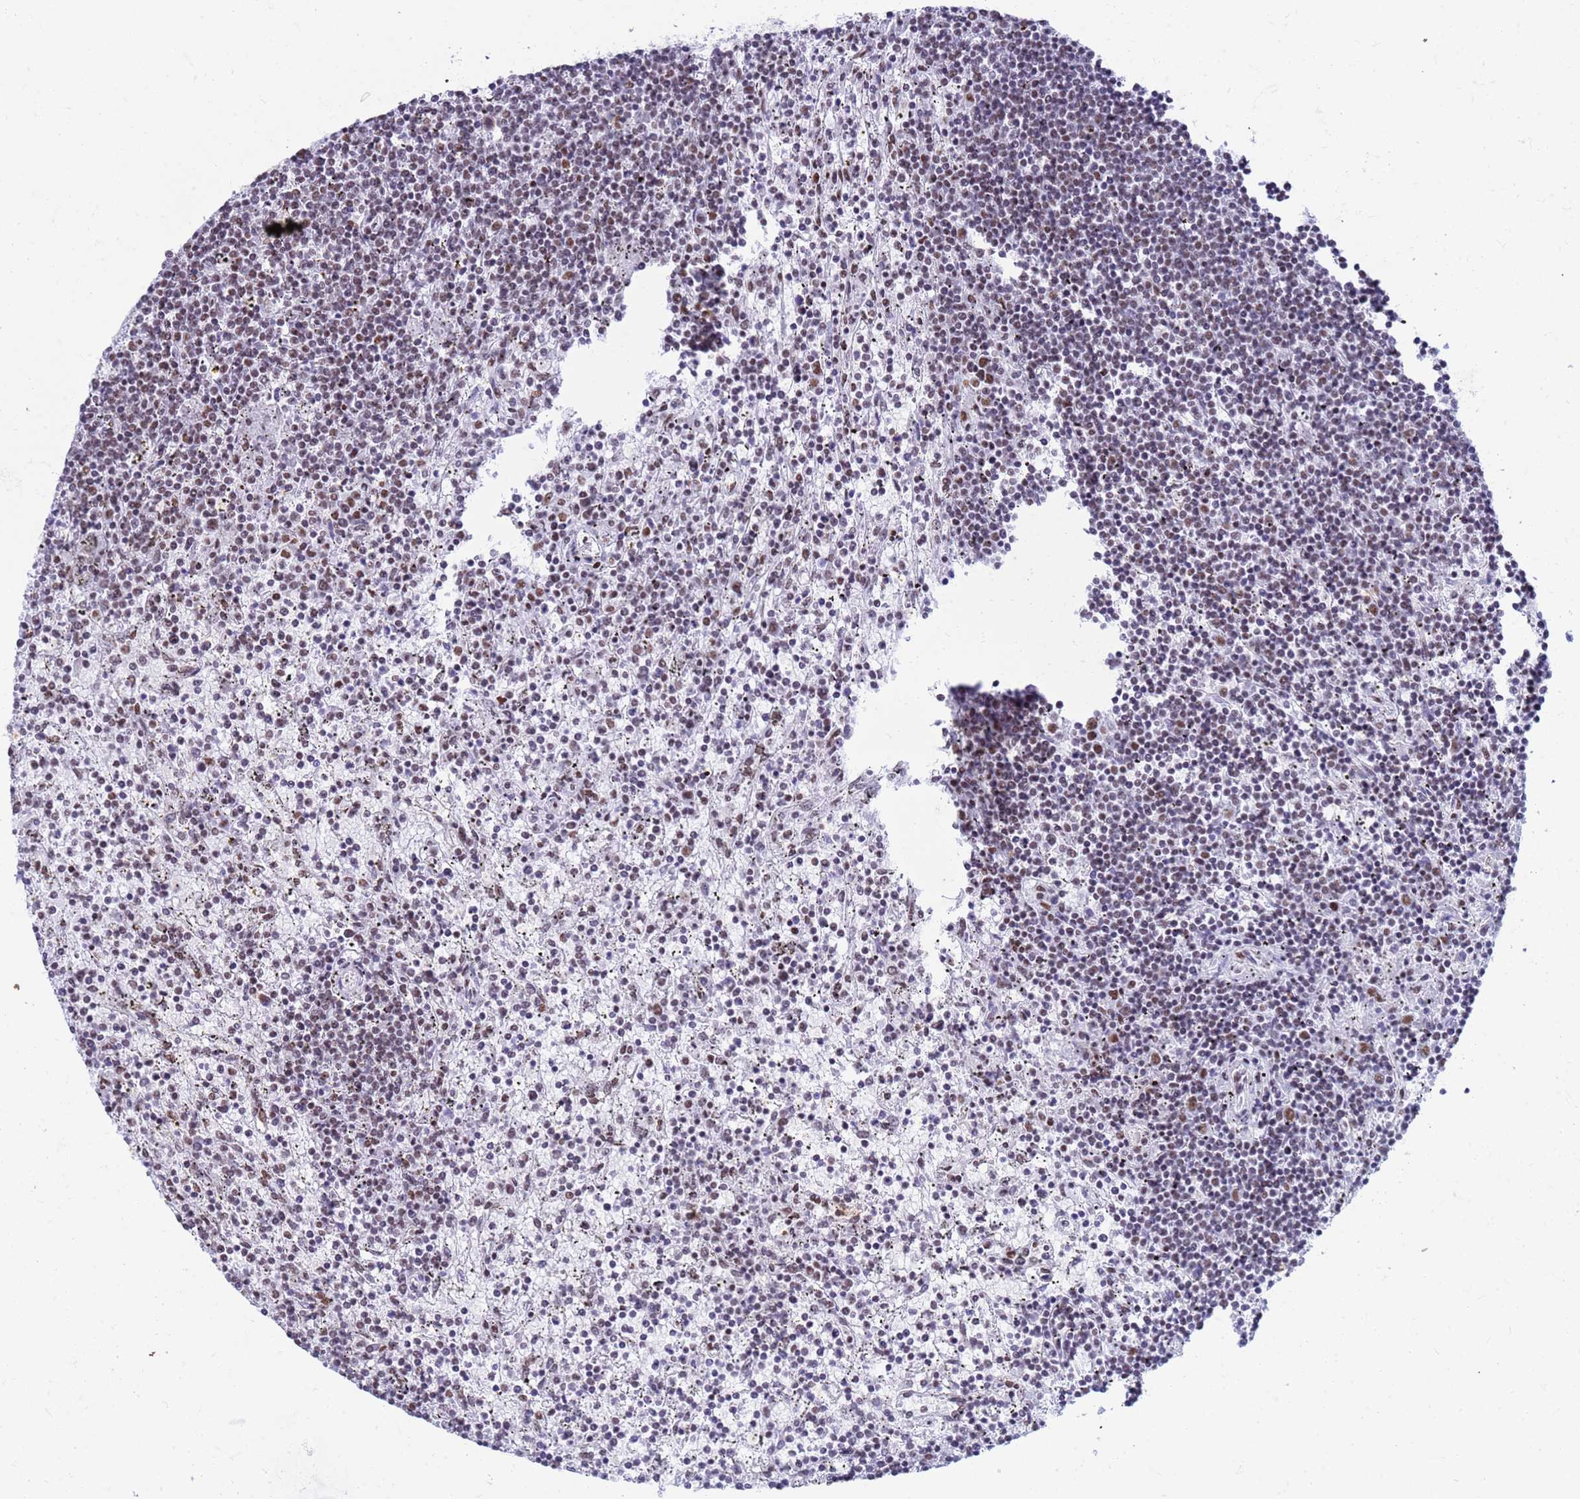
{"staining": {"intensity": "moderate", "quantity": "<25%", "location": "nuclear"}, "tissue": "lymphoma", "cell_type": "Tumor cells", "image_type": "cancer", "snomed": [{"axis": "morphology", "description": "Malignant lymphoma, non-Hodgkin's type, Low grade"}, {"axis": "topography", "description": "Spleen"}], "caption": "Human malignant lymphoma, non-Hodgkin's type (low-grade) stained for a protein (brown) shows moderate nuclear positive expression in about <25% of tumor cells.", "gene": "FAM170B", "patient": {"sex": "male", "age": 76}}